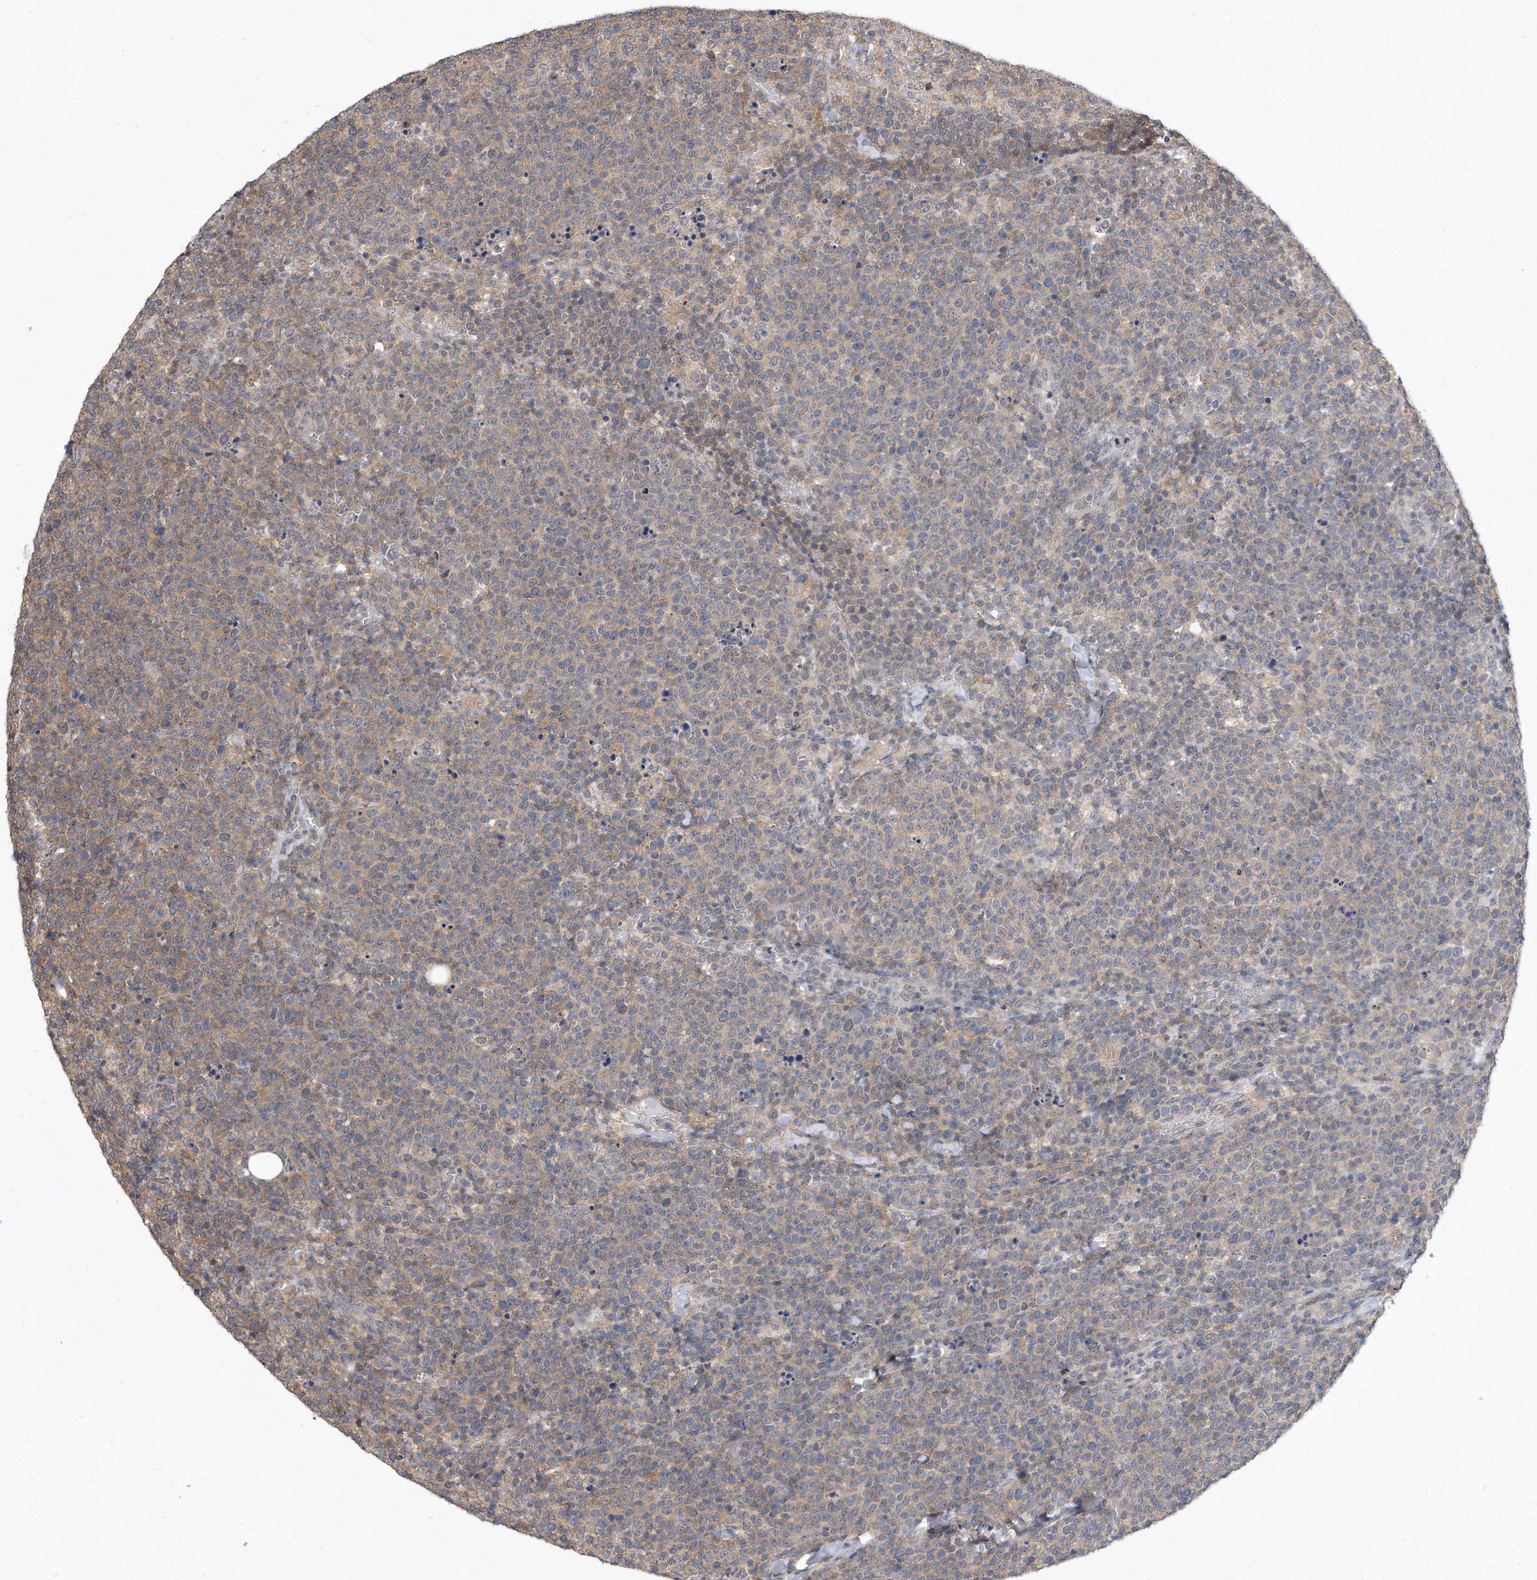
{"staining": {"intensity": "weak", "quantity": "25%-75%", "location": "cytoplasmic/membranous"}, "tissue": "lymphoma", "cell_type": "Tumor cells", "image_type": "cancer", "snomed": [{"axis": "morphology", "description": "Malignant lymphoma, non-Hodgkin's type, High grade"}, {"axis": "topography", "description": "Lymph node"}], "caption": "Malignant lymphoma, non-Hodgkin's type (high-grade) stained for a protein demonstrates weak cytoplasmic/membranous positivity in tumor cells.", "gene": "TCP1", "patient": {"sex": "male", "age": 61}}